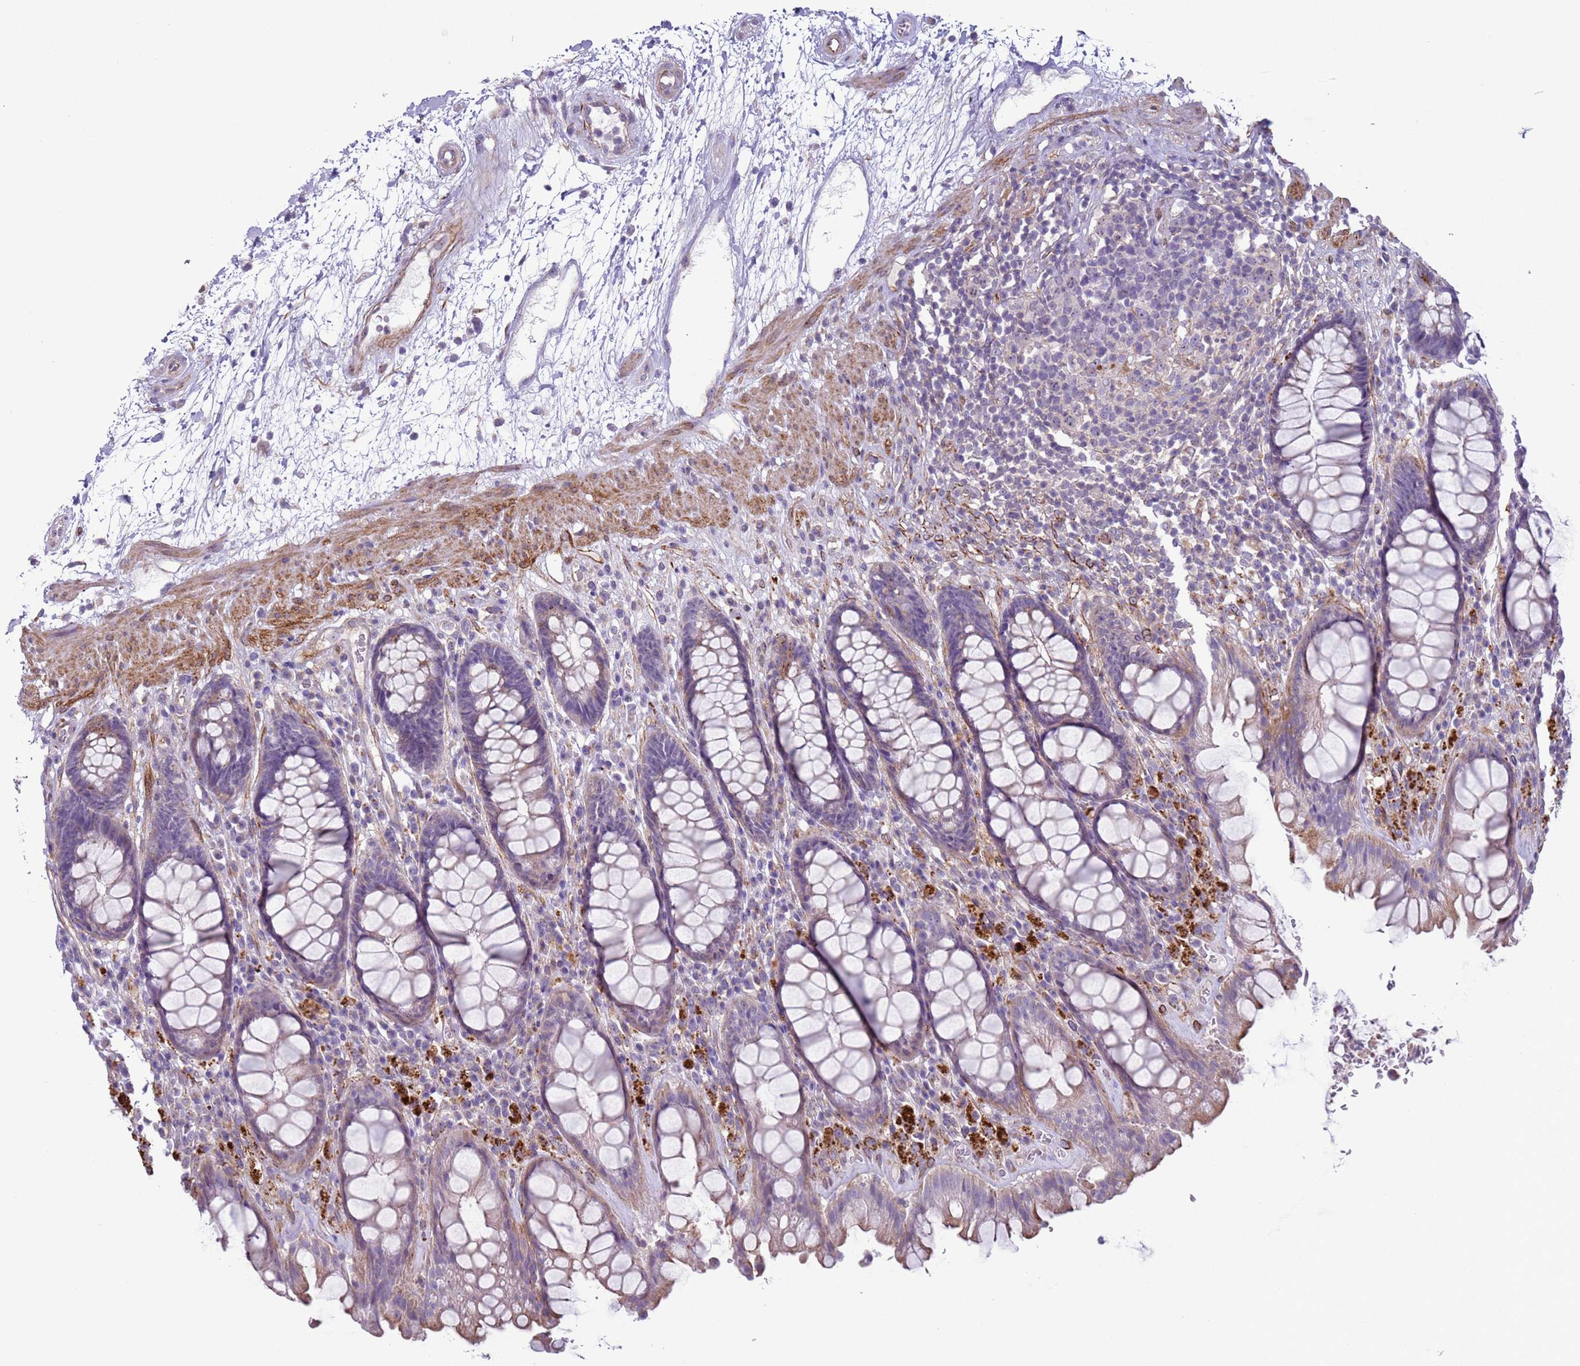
{"staining": {"intensity": "weak", "quantity": "<25%", "location": "cytoplasmic/membranous"}, "tissue": "rectum", "cell_type": "Glandular cells", "image_type": "normal", "snomed": [{"axis": "morphology", "description": "Normal tissue, NOS"}, {"axis": "topography", "description": "Rectum"}], "caption": "Immunohistochemistry (IHC) micrograph of benign rectum: rectum stained with DAB displays no significant protein expression in glandular cells.", "gene": "HEATR1", "patient": {"sex": "male", "age": 64}}